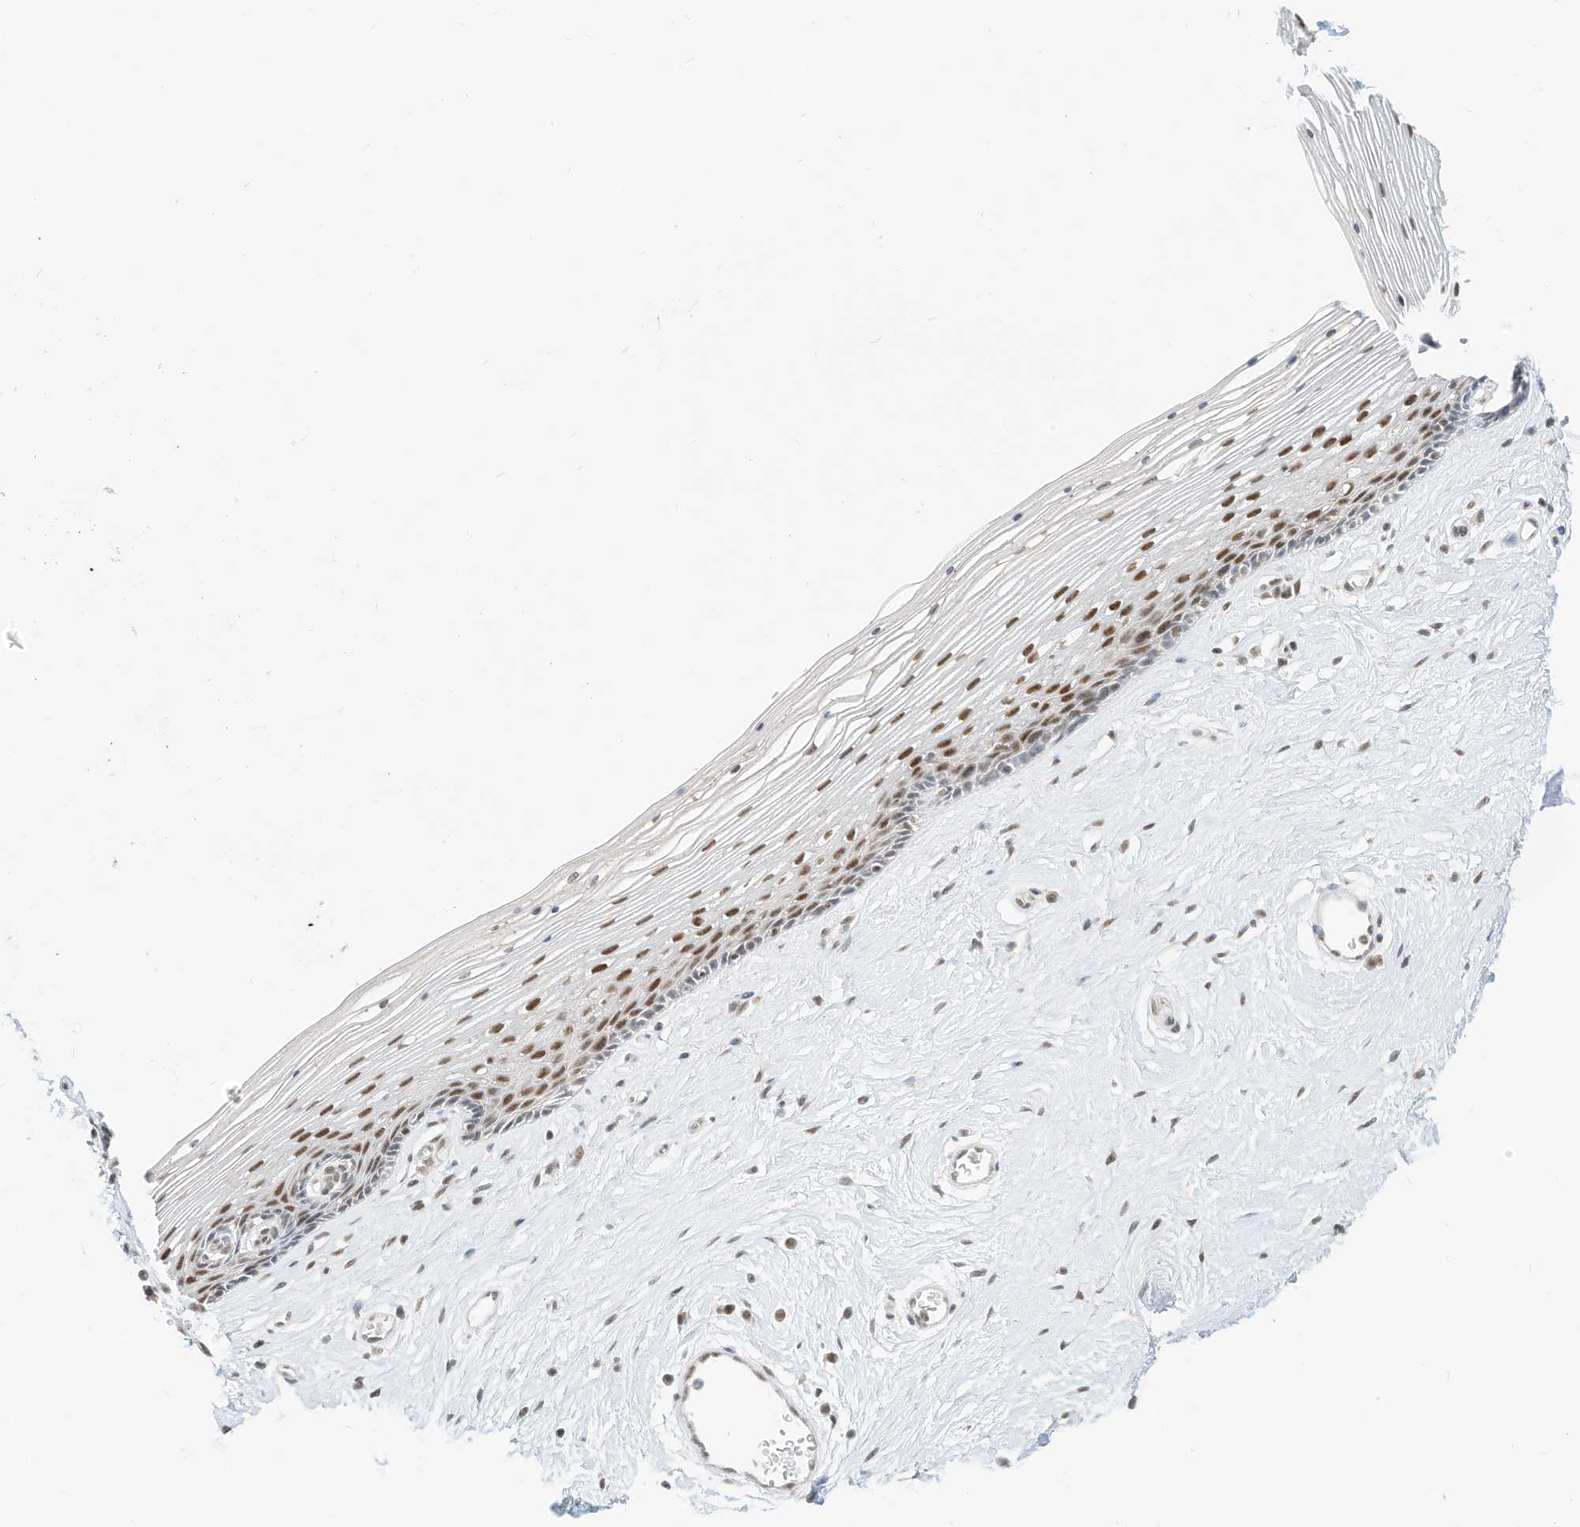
{"staining": {"intensity": "moderate", "quantity": ">75%", "location": "nuclear"}, "tissue": "vagina", "cell_type": "Squamous epithelial cells", "image_type": "normal", "snomed": [{"axis": "morphology", "description": "Normal tissue, NOS"}, {"axis": "topography", "description": "Vagina"}], "caption": "An image showing moderate nuclear staining in about >75% of squamous epithelial cells in unremarkable vagina, as visualized by brown immunohistochemical staining.", "gene": "OGT", "patient": {"sex": "female", "age": 46}}